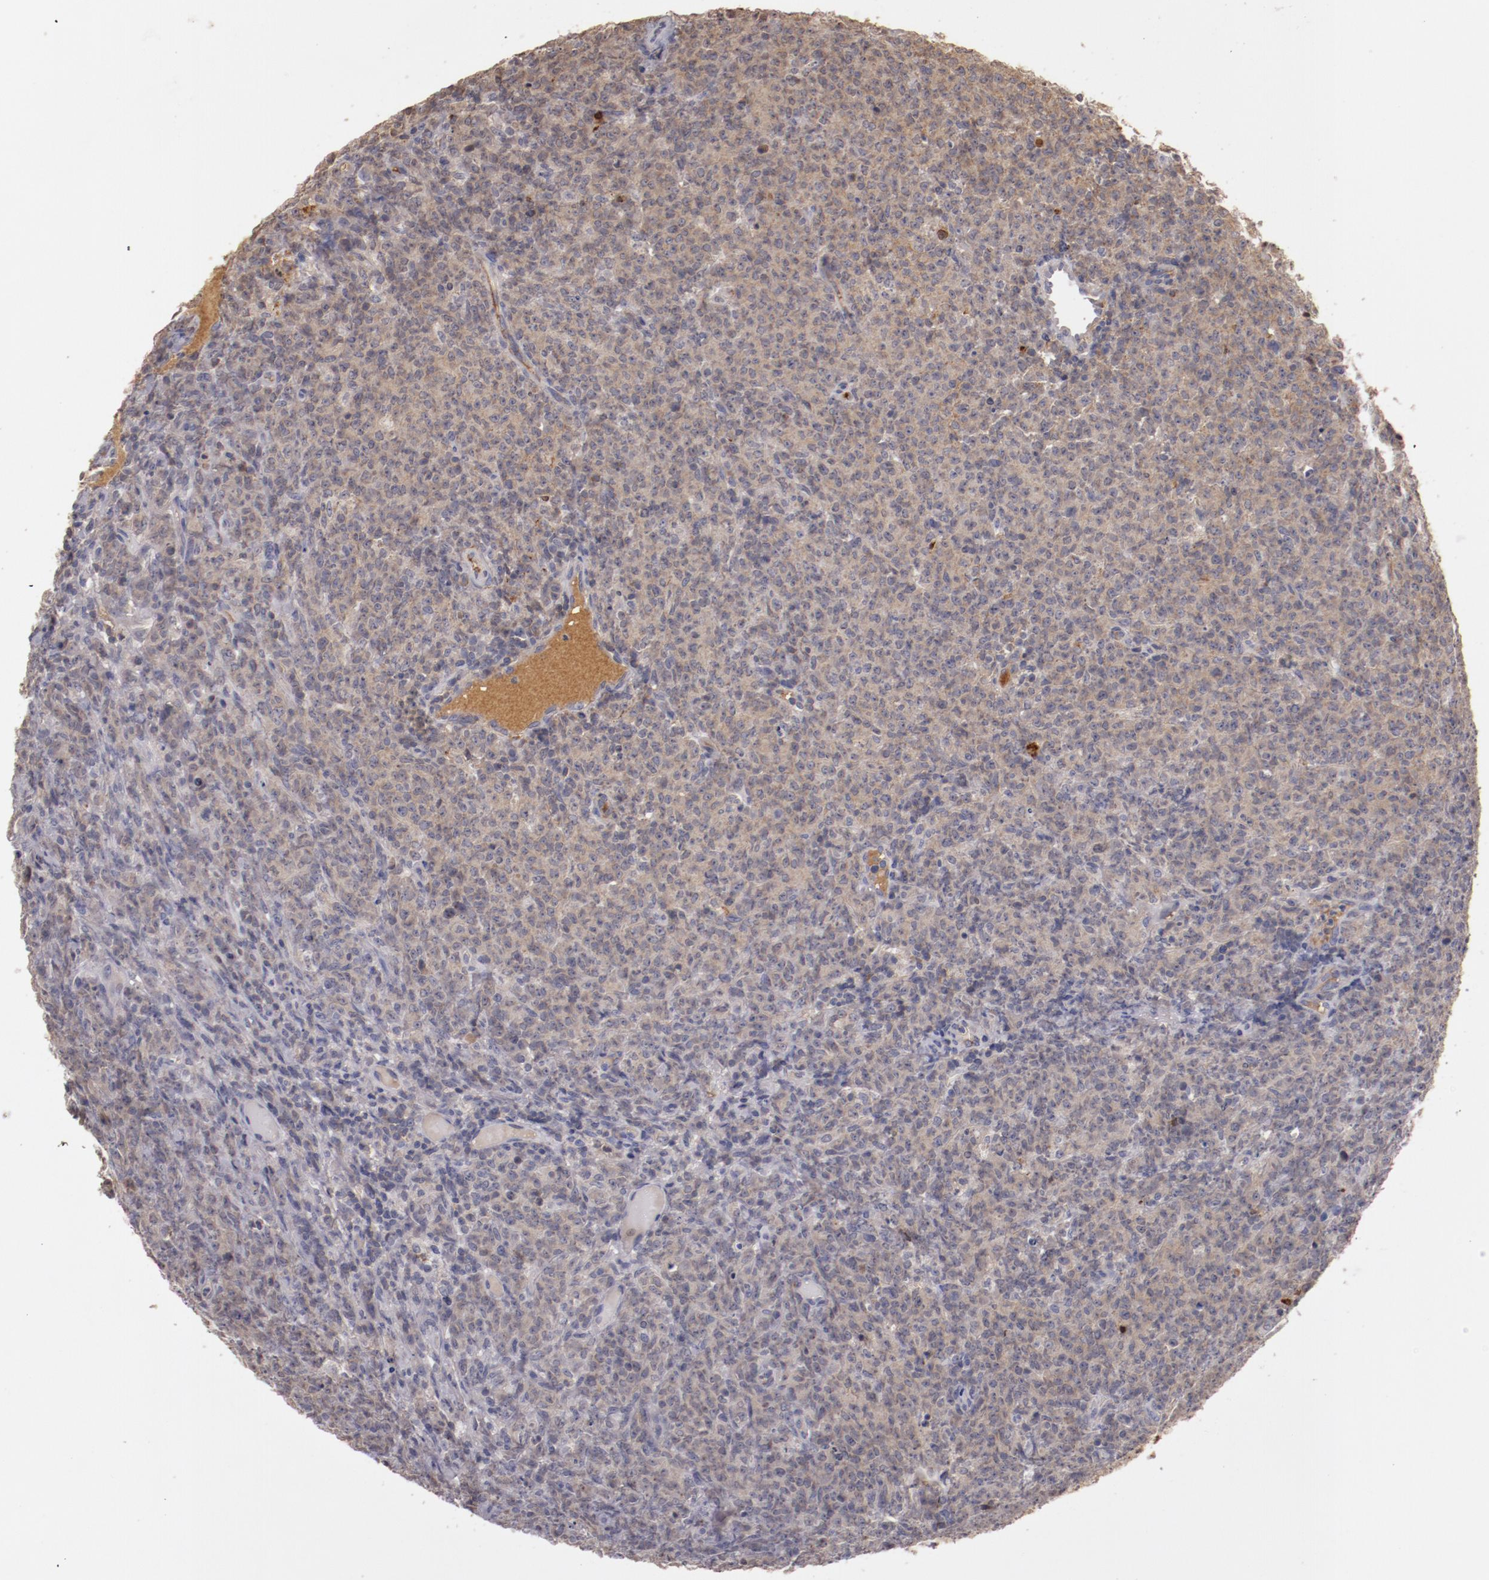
{"staining": {"intensity": "weak", "quantity": "25%-75%", "location": "cytoplasmic/membranous"}, "tissue": "lymphoma", "cell_type": "Tumor cells", "image_type": "cancer", "snomed": [{"axis": "morphology", "description": "Malignant lymphoma, non-Hodgkin's type, High grade"}, {"axis": "topography", "description": "Tonsil"}], "caption": "Weak cytoplasmic/membranous expression is identified in about 25%-75% of tumor cells in high-grade malignant lymphoma, non-Hodgkin's type.", "gene": "MBL2", "patient": {"sex": "female", "age": 36}}